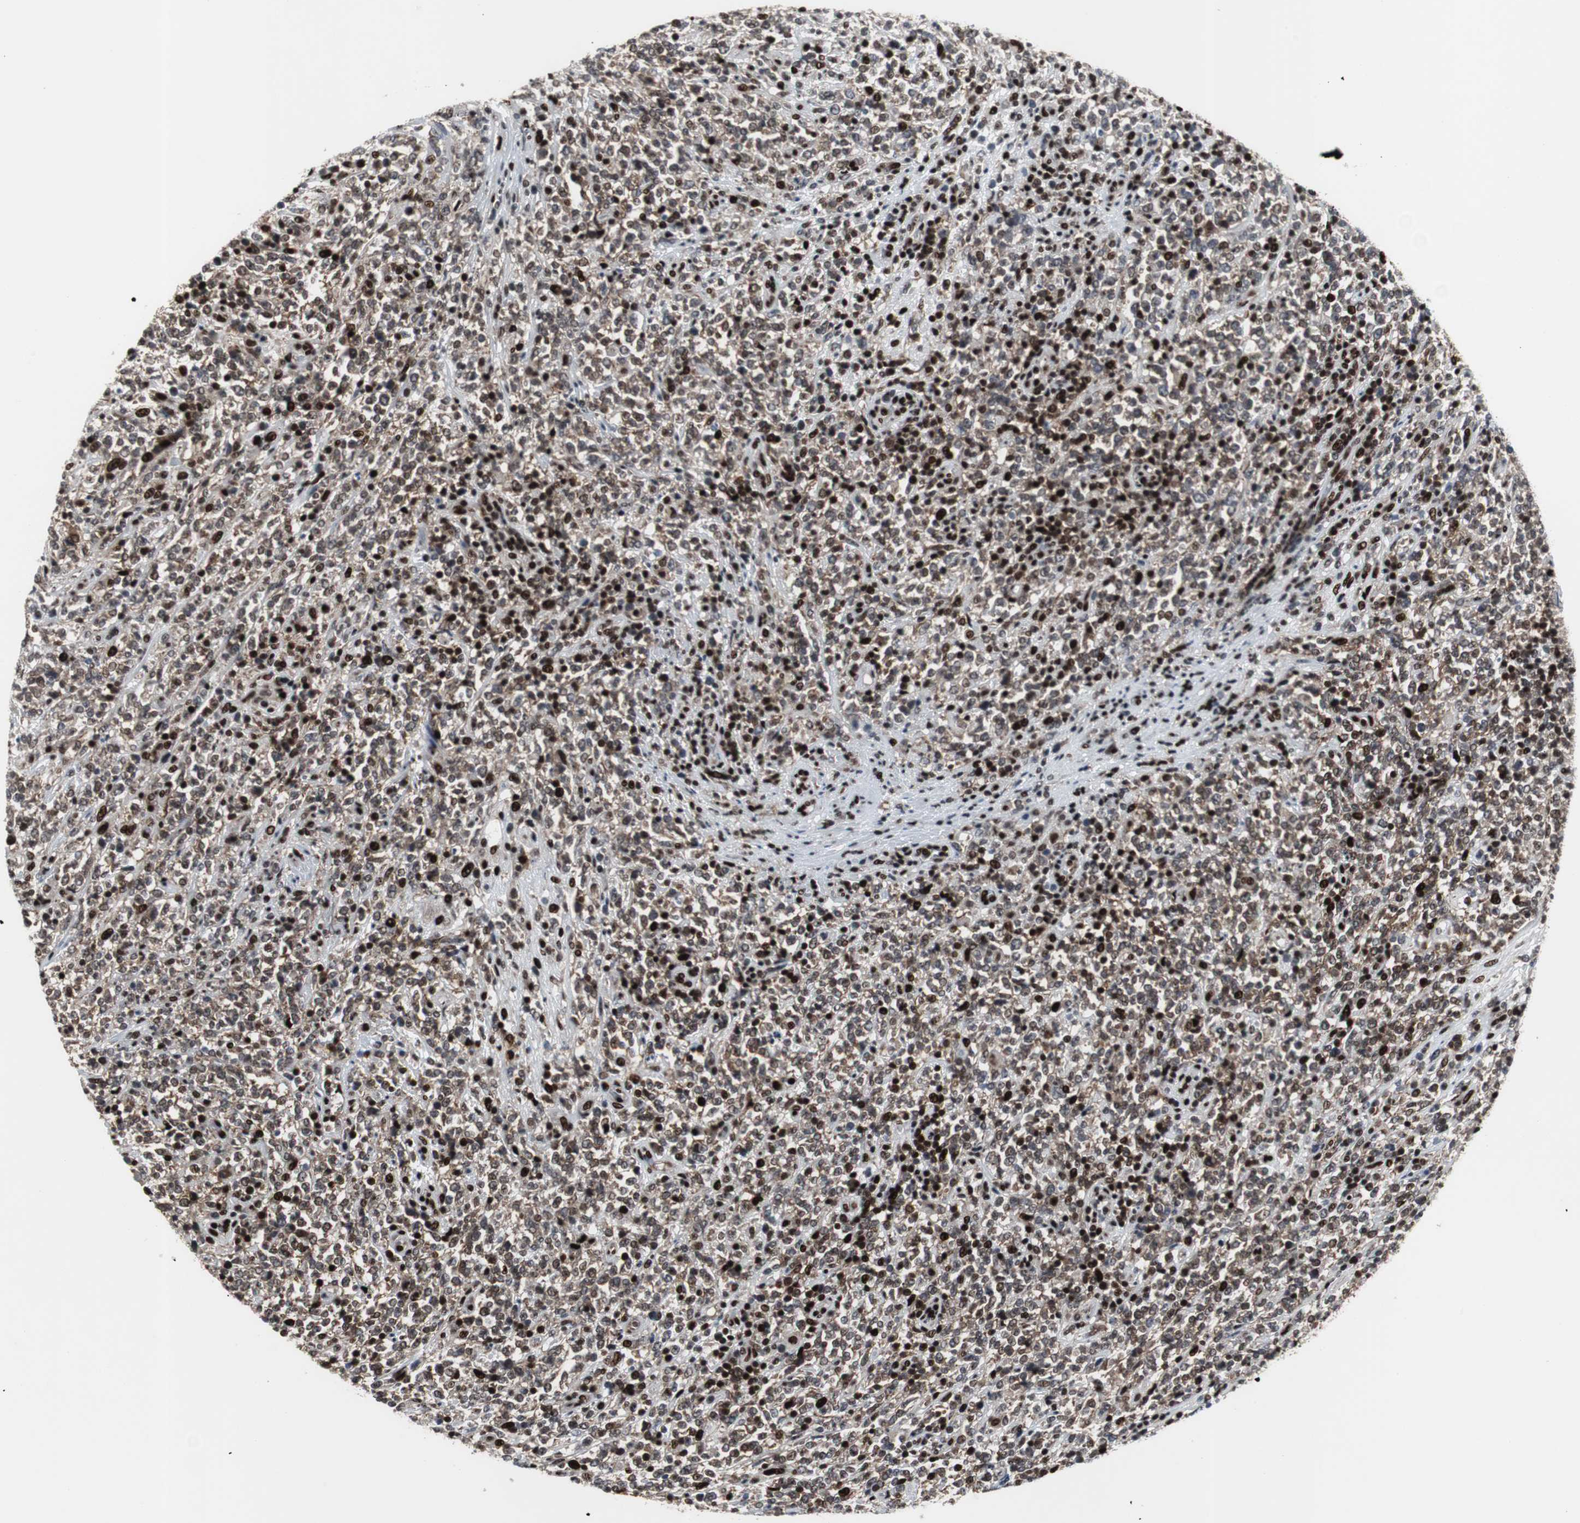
{"staining": {"intensity": "strong", "quantity": ">75%", "location": "nuclear"}, "tissue": "lymphoma", "cell_type": "Tumor cells", "image_type": "cancer", "snomed": [{"axis": "morphology", "description": "Malignant lymphoma, non-Hodgkin's type, High grade"}, {"axis": "topography", "description": "Soft tissue"}], "caption": "Protein analysis of lymphoma tissue demonstrates strong nuclear staining in about >75% of tumor cells.", "gene": "GRK2", "patient": {"sex": "male", "age": 18}}